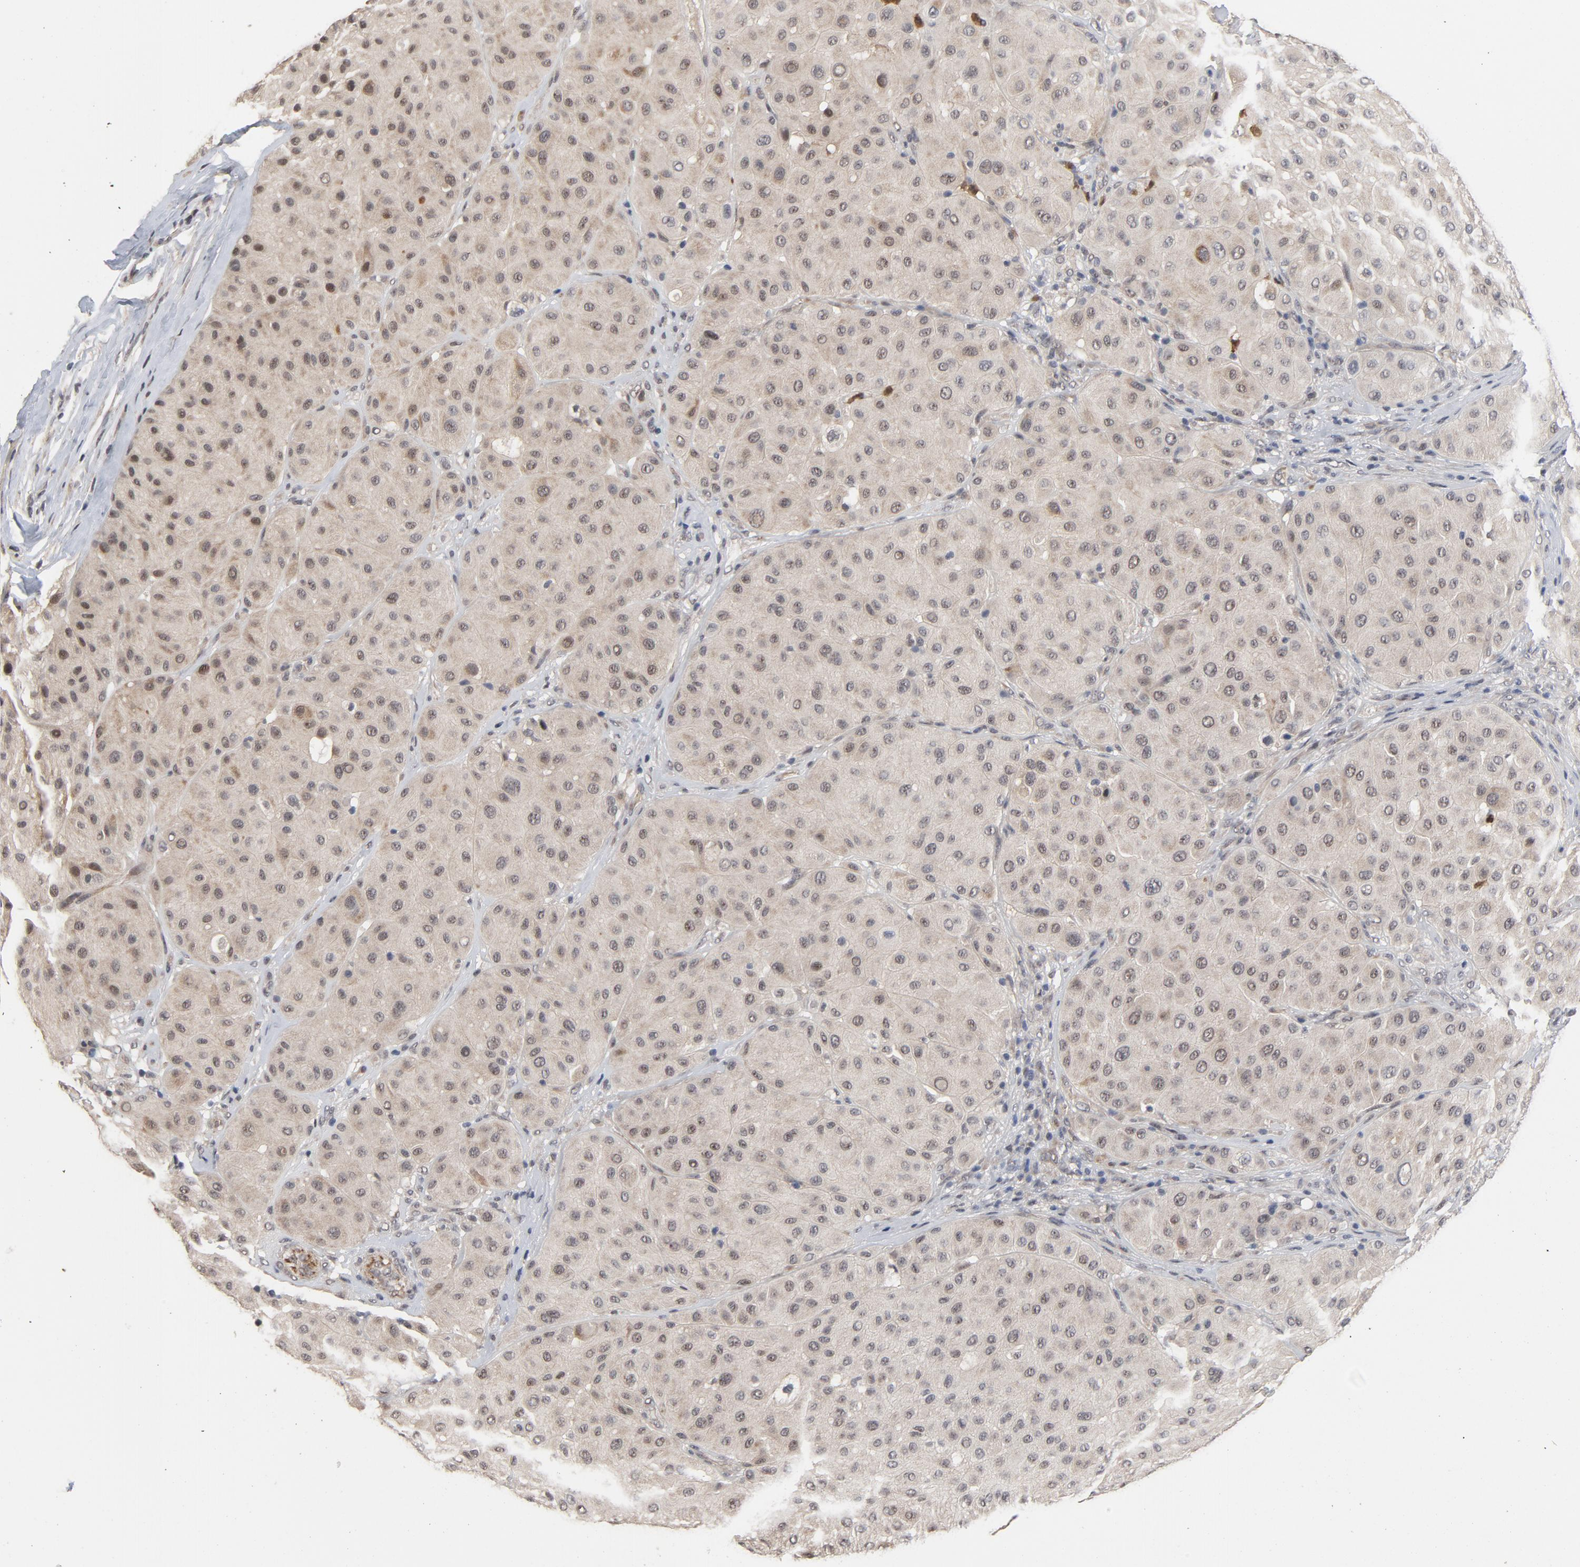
{"staining": {"intensity": "weak", "quantity": "<25%", "location": "nuclear"}, "tissue": "melanoma", "cell_type": "Tumor cells", "image_type": "cancer", "snomed": [{"axis": "morphology", "description": "Normal tissue, NOS"}, {"axis": "morphology", "description": "Malignant melanoma, Metastatic site"}, {"axis": "topography", "description": "Skin"}], "caption": "Immunohistochemistry of human melanoma reveals no positivity in tumor cells.", "gene": "RTL5", "patient": {"sex": "male", "age": 41}}